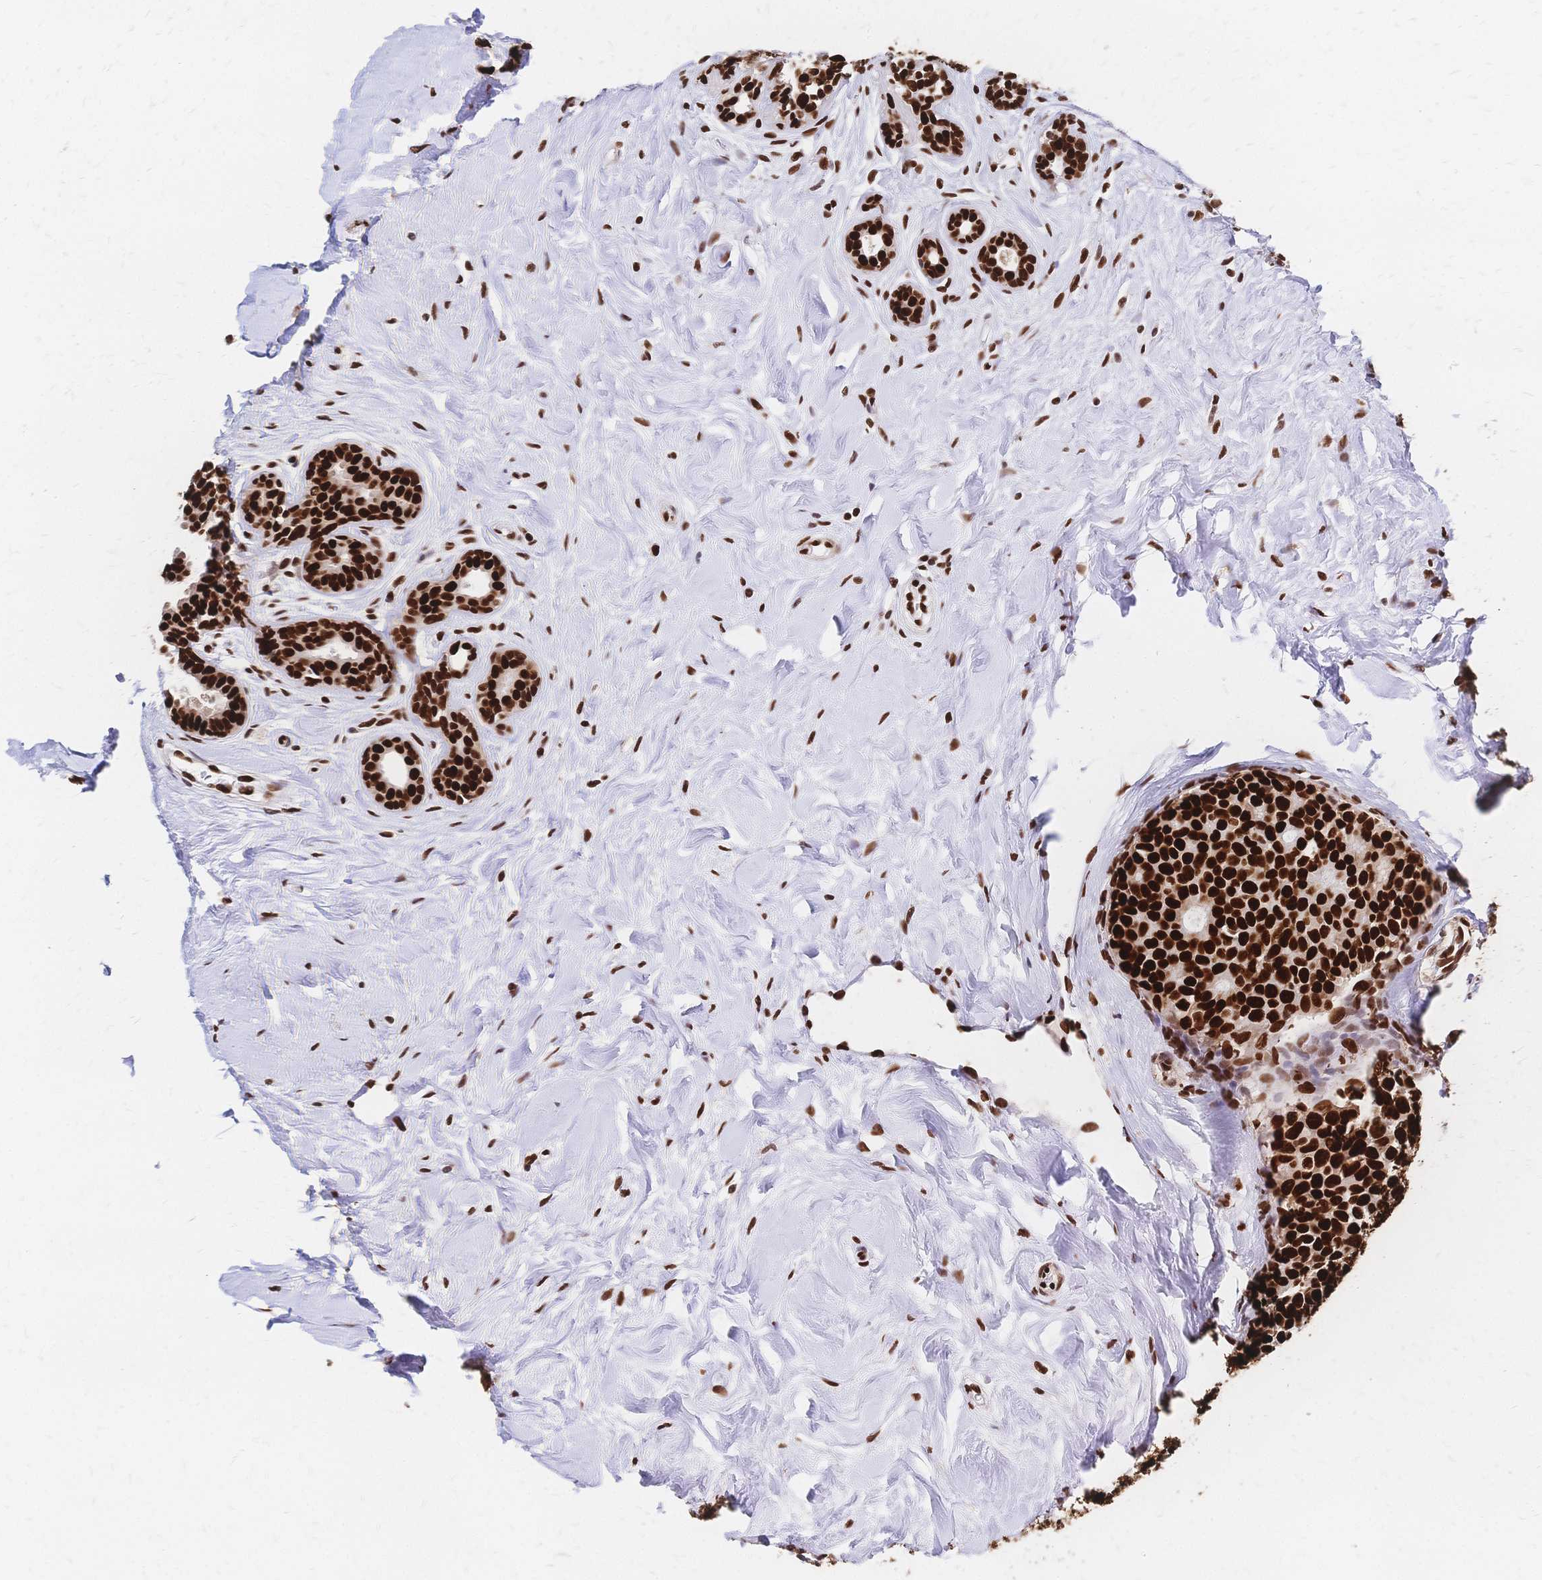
{"staining": {"intensity": "strong", "quantity": ">75%", "location": "nuclear"}, "tissue": "breast cancer", "cell_type": "Tumor cells", "image_type": "cancer", "snomed": [{"axis": "morphology", "description": "Duct carcinoma"}, {"axis": "topography", "description": "Breast"}], "caption": "Tumor cells demonstrate high levels of strong nuclear positivity in about >75% of cells in human invasive ductal carcinoma (breast).", "gene": "HDGF", "patient": {"sex": "female", "age": 45}}